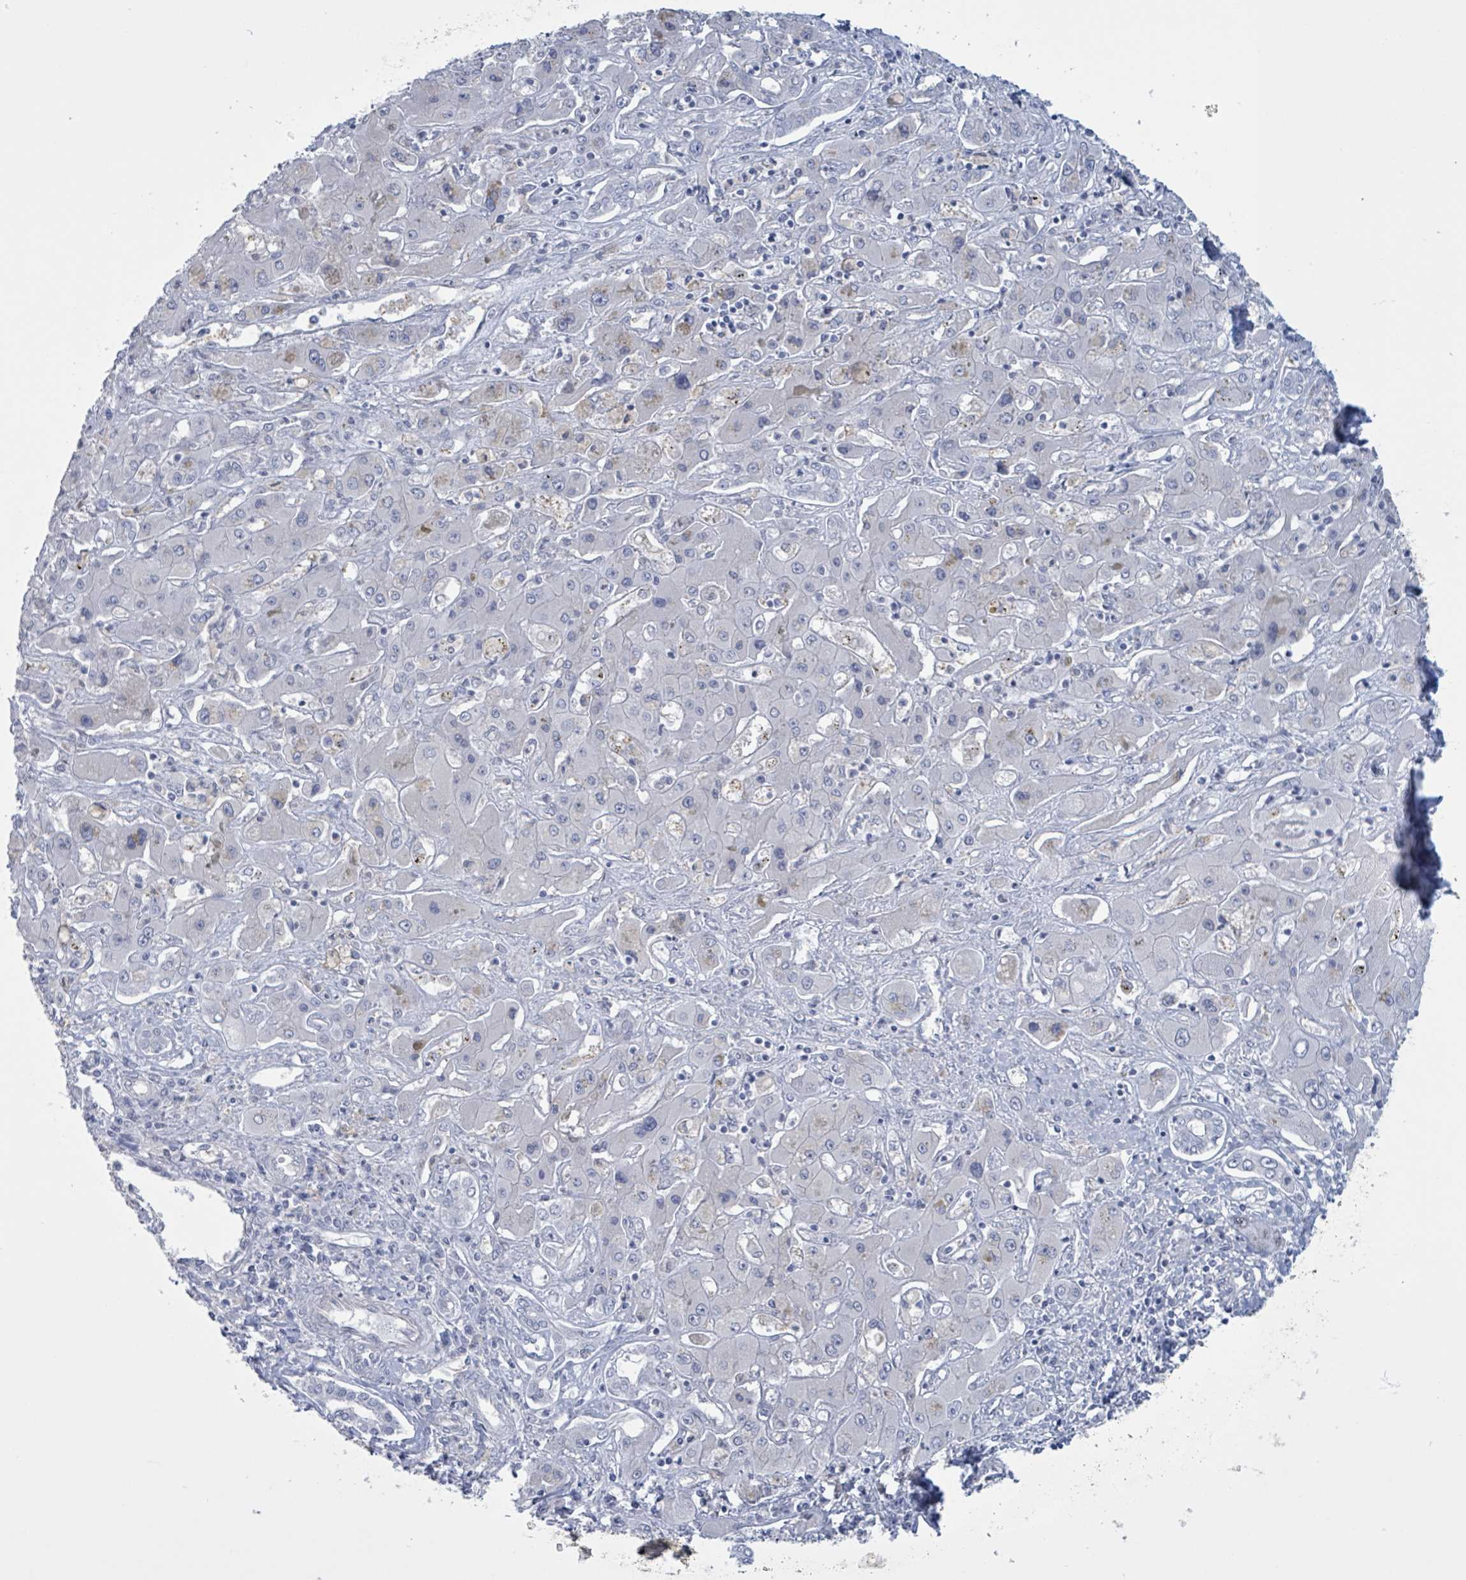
{"staining": {"intensity": "moderate", "quantity": "<25%", "location": "nuclear"}, "tissue": "liver cancer", "cell_type": "Tumor cells", "image_type": "cancer", "snomed": [{"axis": "morphology", "description": "Cholangiocarcinoma"}, {"axis": "topography", "description": "Liver"}], "caption": "Immunohistochemistry photomicrograph of cholangiocarcinoma (liver) stained for a protein (brown), which shows low levels of moderate nuclear expression in approximately <25% of tumor cells.", "gene": "CT45A5", "patient": {"sex": "male", "age": 67}}